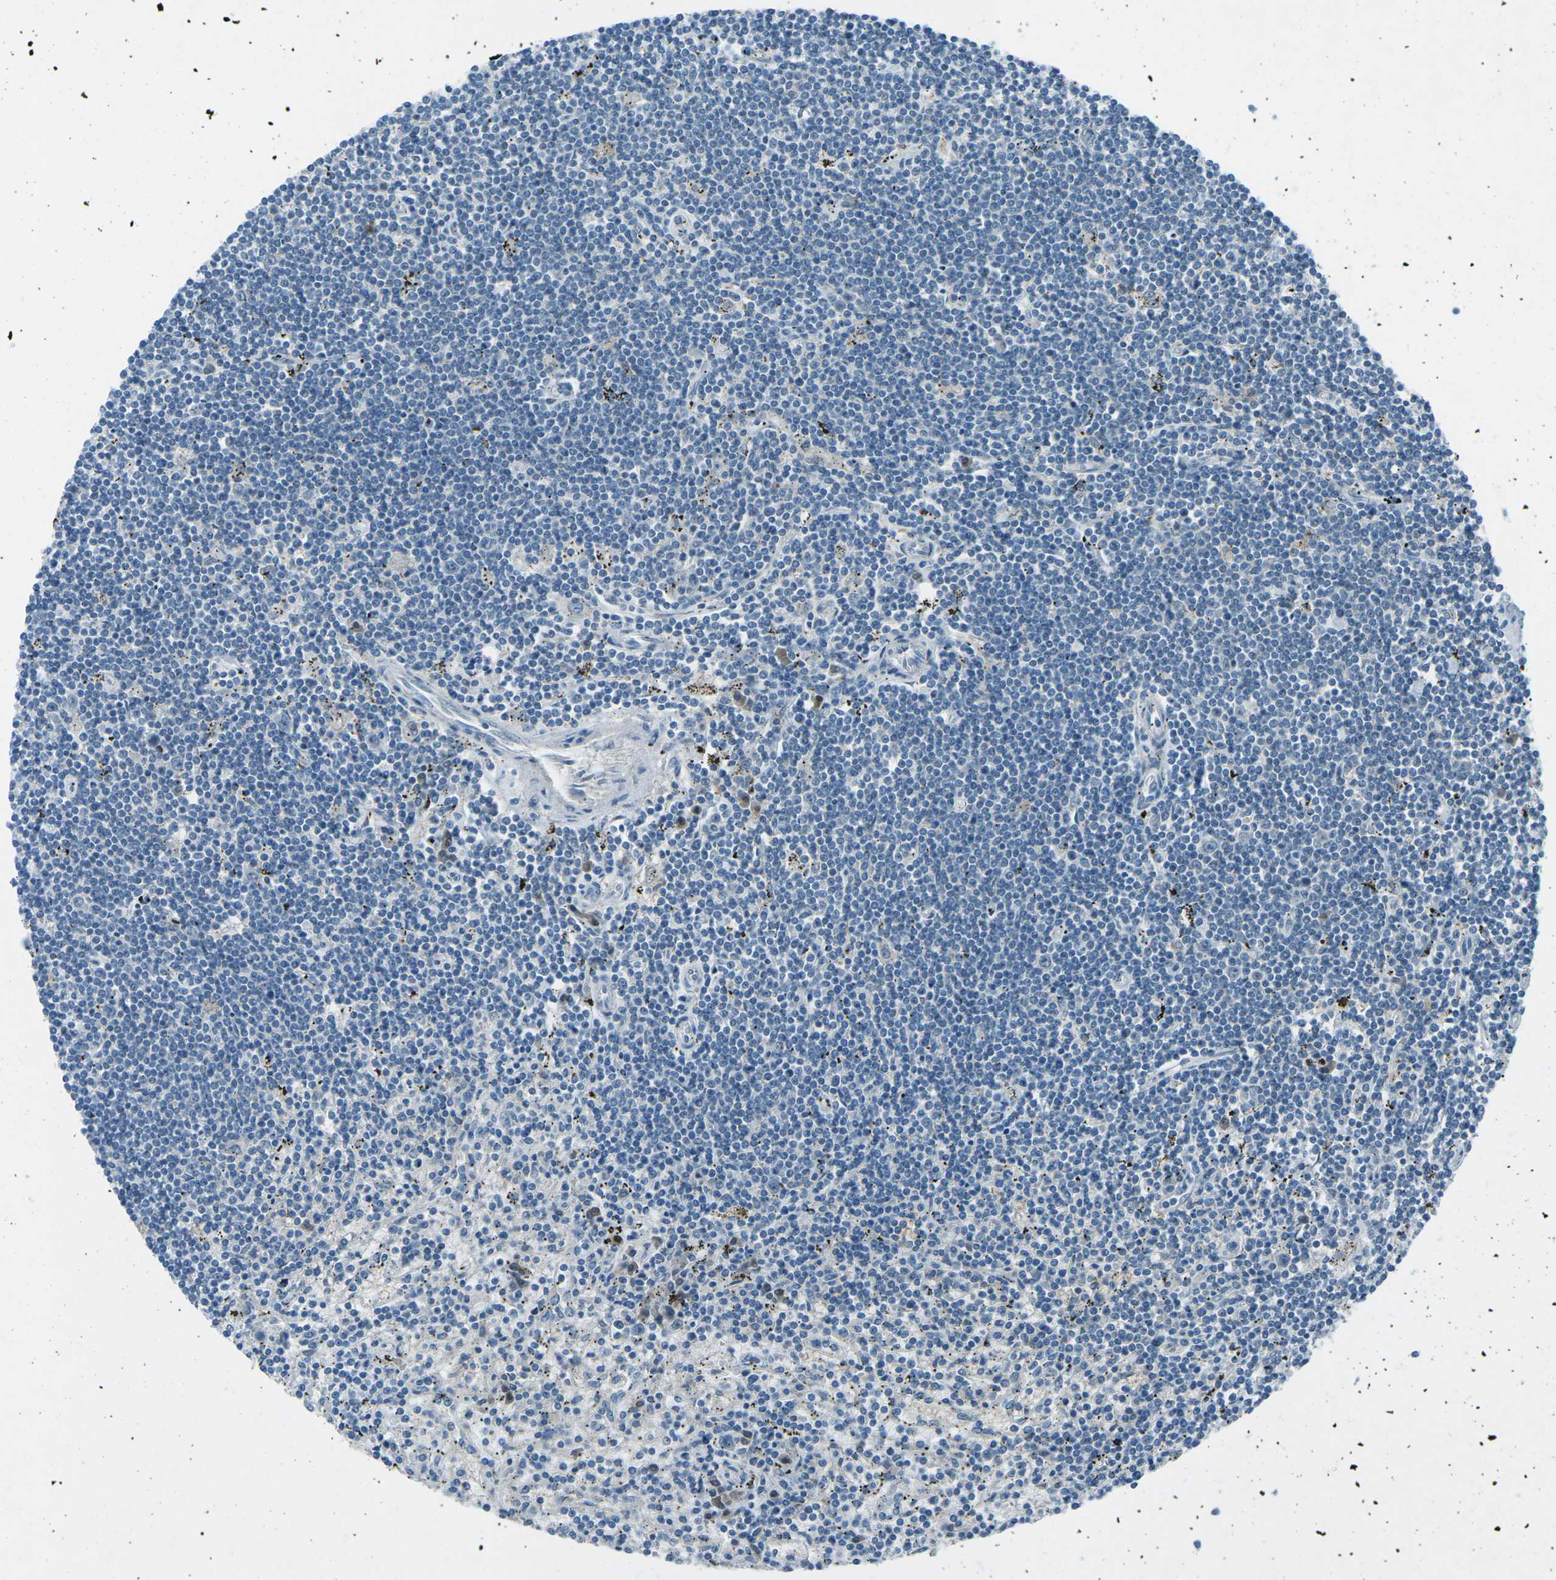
{"staining": {"intensity": "negative", "quantity": "none", "location": "none"}, "tissue": "lymphoma", "cell_type": "Tumor cells", "image_type": "cancer", "snomed": [{"axis": "morphology", "description": "Malignant lymphoma, non-Hodgkin's type, Low grade"}, {"axis": "topography", "description": "Spleen"}], "caption": "Immunohistochemistry image of human malignant lymphoma, non-Hodgkin's type (low-grade) stained for a protein (brown), which displays no positivity in tumor cells.", "gene": "PRKCA", "patient": {"sex": "male", "age": 76}}